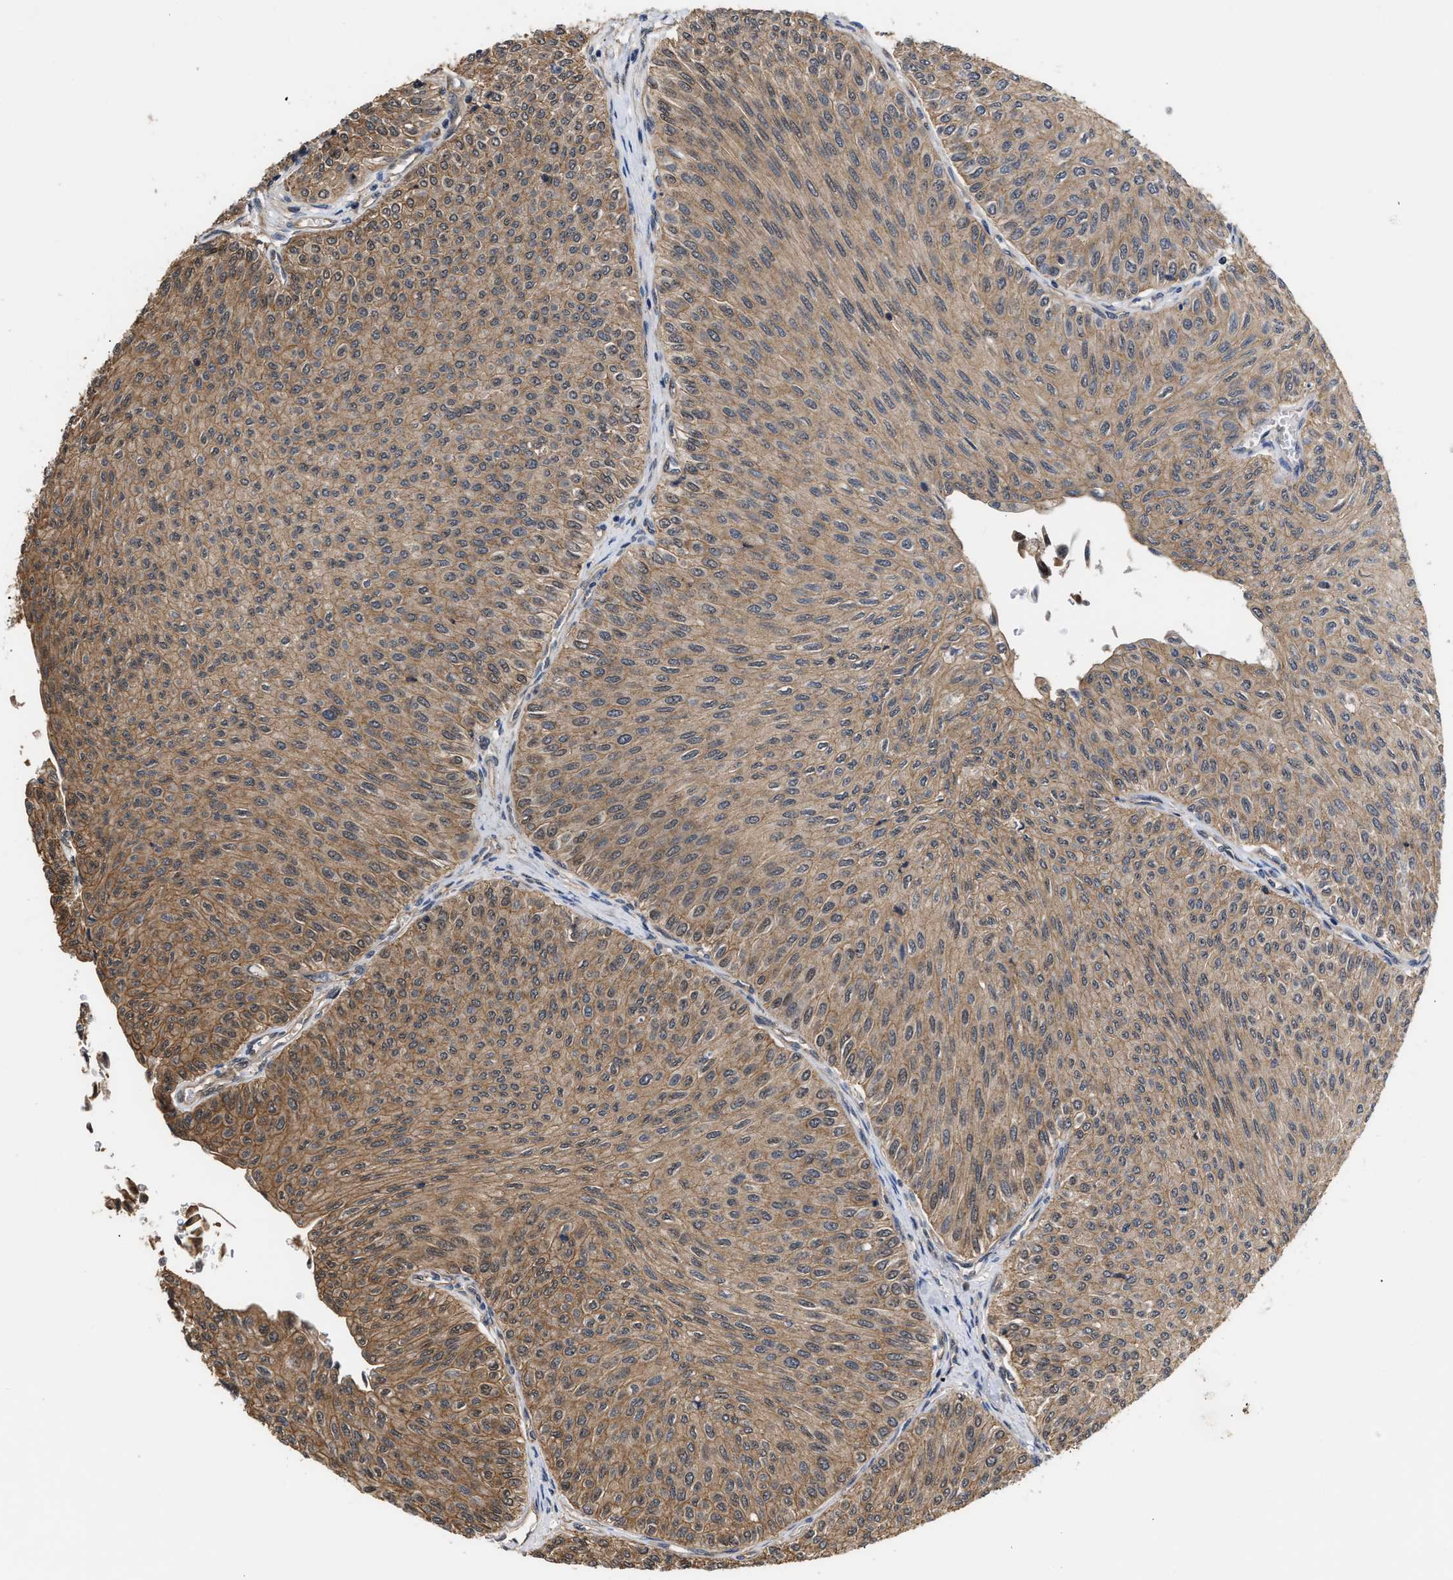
{"staining": {"intensity": "moderate", "quantity": ">75%", "location": "cytoplasmic/membranous,nuclear"}, "tissue": "urothelial cancer", "cell_type": "Tumor cells", "image_type": "cancer", "snomed": [{"axis": "morphology", "description": "Urothelial carcinoma, Low grade"}, {"axis": "topography", "description": "Urinary bladder"}], "caption": "DAB (3,3'-diaminobenzidine) immunohistochemical staining of human urothelial carcinoma (low-grade) demonstrates moderate cytoplasmic/membranous and nuclear protein positivity in about >75% of tumor cells.", "gene": "SCAI", "patient": {"sex": "male", "age": 78}}